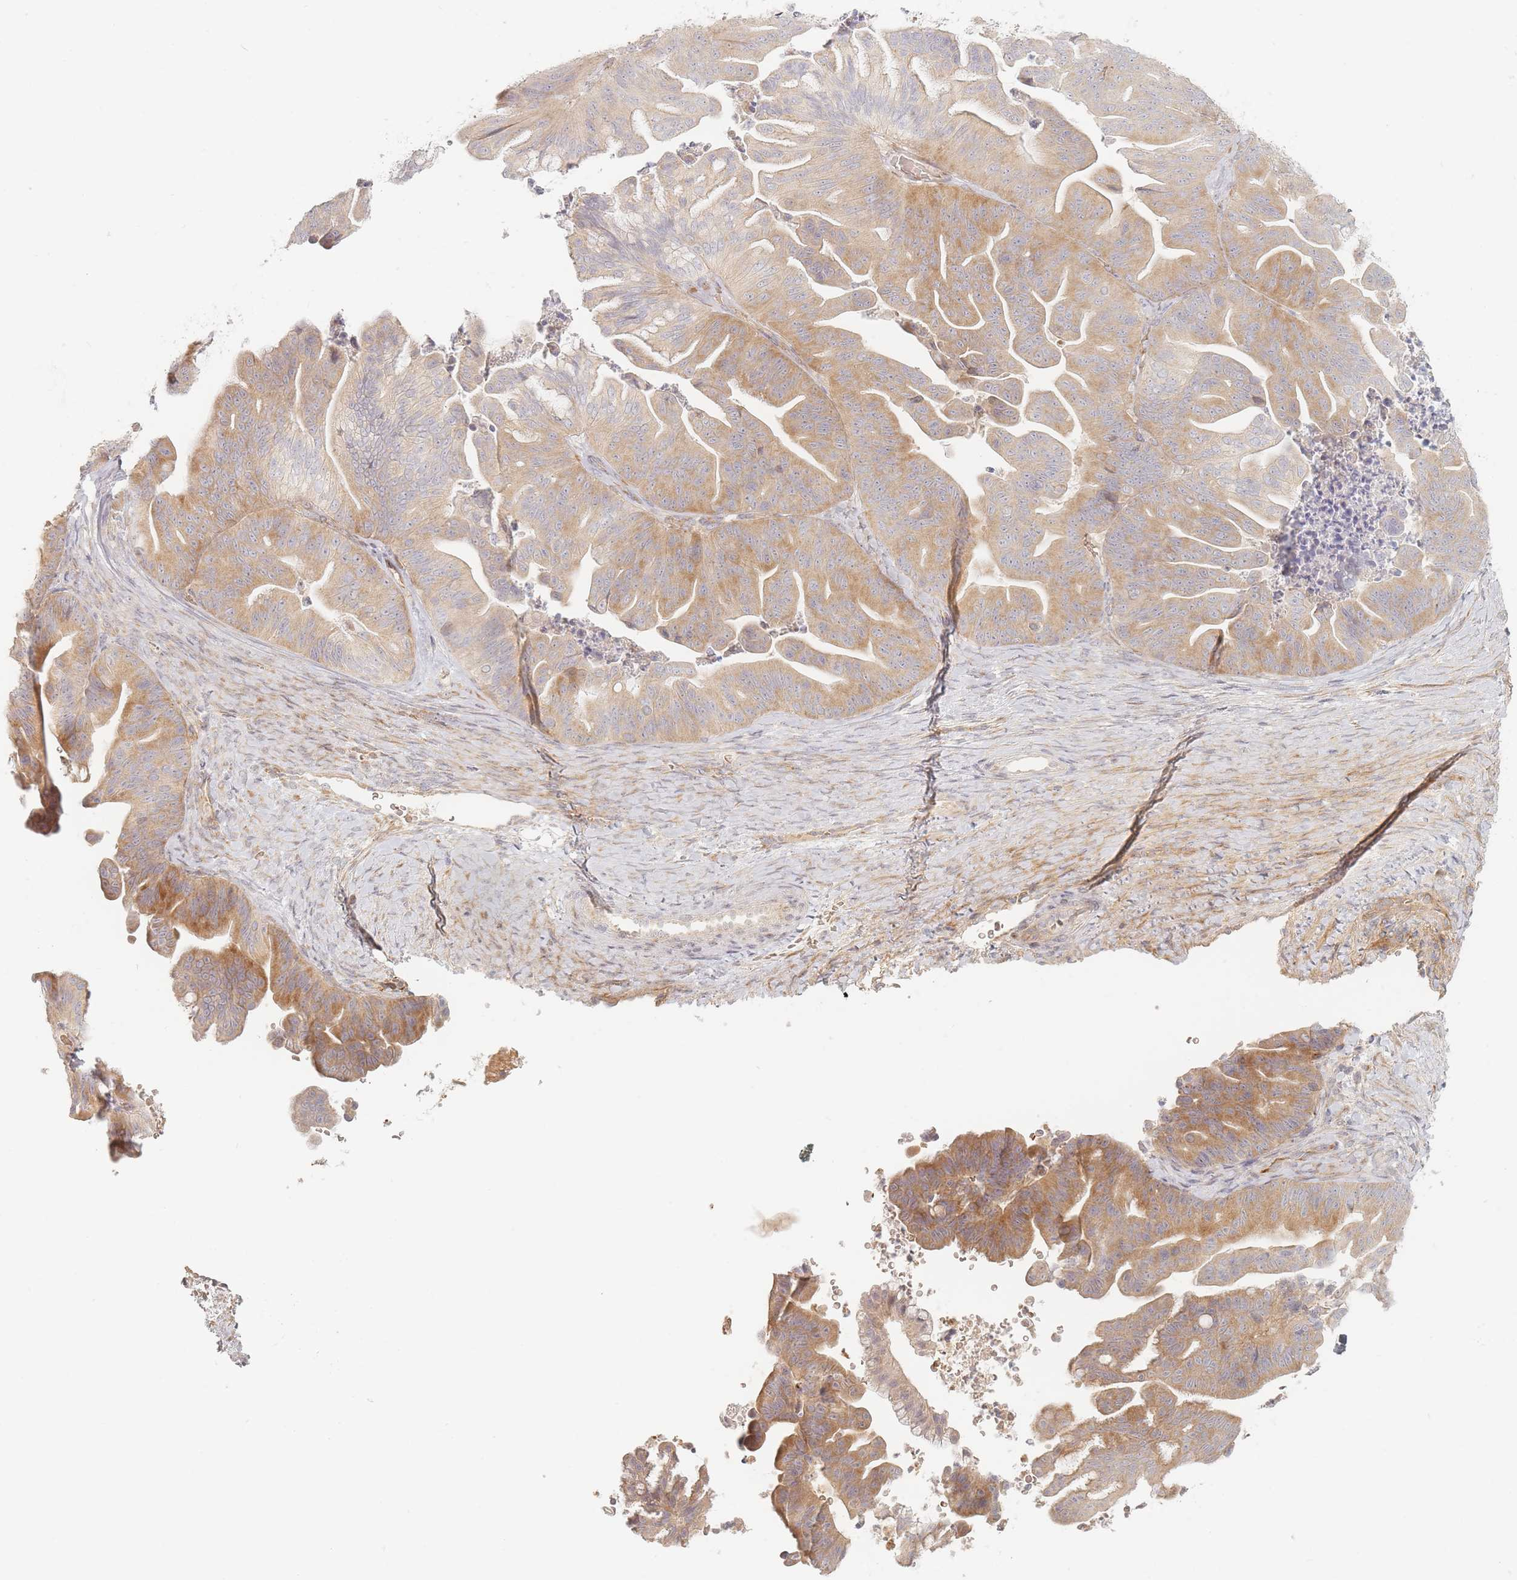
{"staining": {"intensity": "moderate", "quantity": "25%-75%", "location": "cytoplasmic/membranous"}, "tissue": "ovarian cancer", "cell_type": "Tumor cells", "image_type": "cancer", "snomed": [{"axis": "morphology", "description": "Cystadenocarcinoma, mucinous, NOS"}, {"axis": "topography", "description": "Ovary"}], "caption": "Approximately 25%-75% of tumor cells in human ovarian mucinous cystadenocarcinoma exhibit moderate cytoplasmic/membranous protein positivity as visualized by brown immunohistochemical staining.", "gene": "ZKSCAN7", "patient": {"sex": "female", "age": 67}}